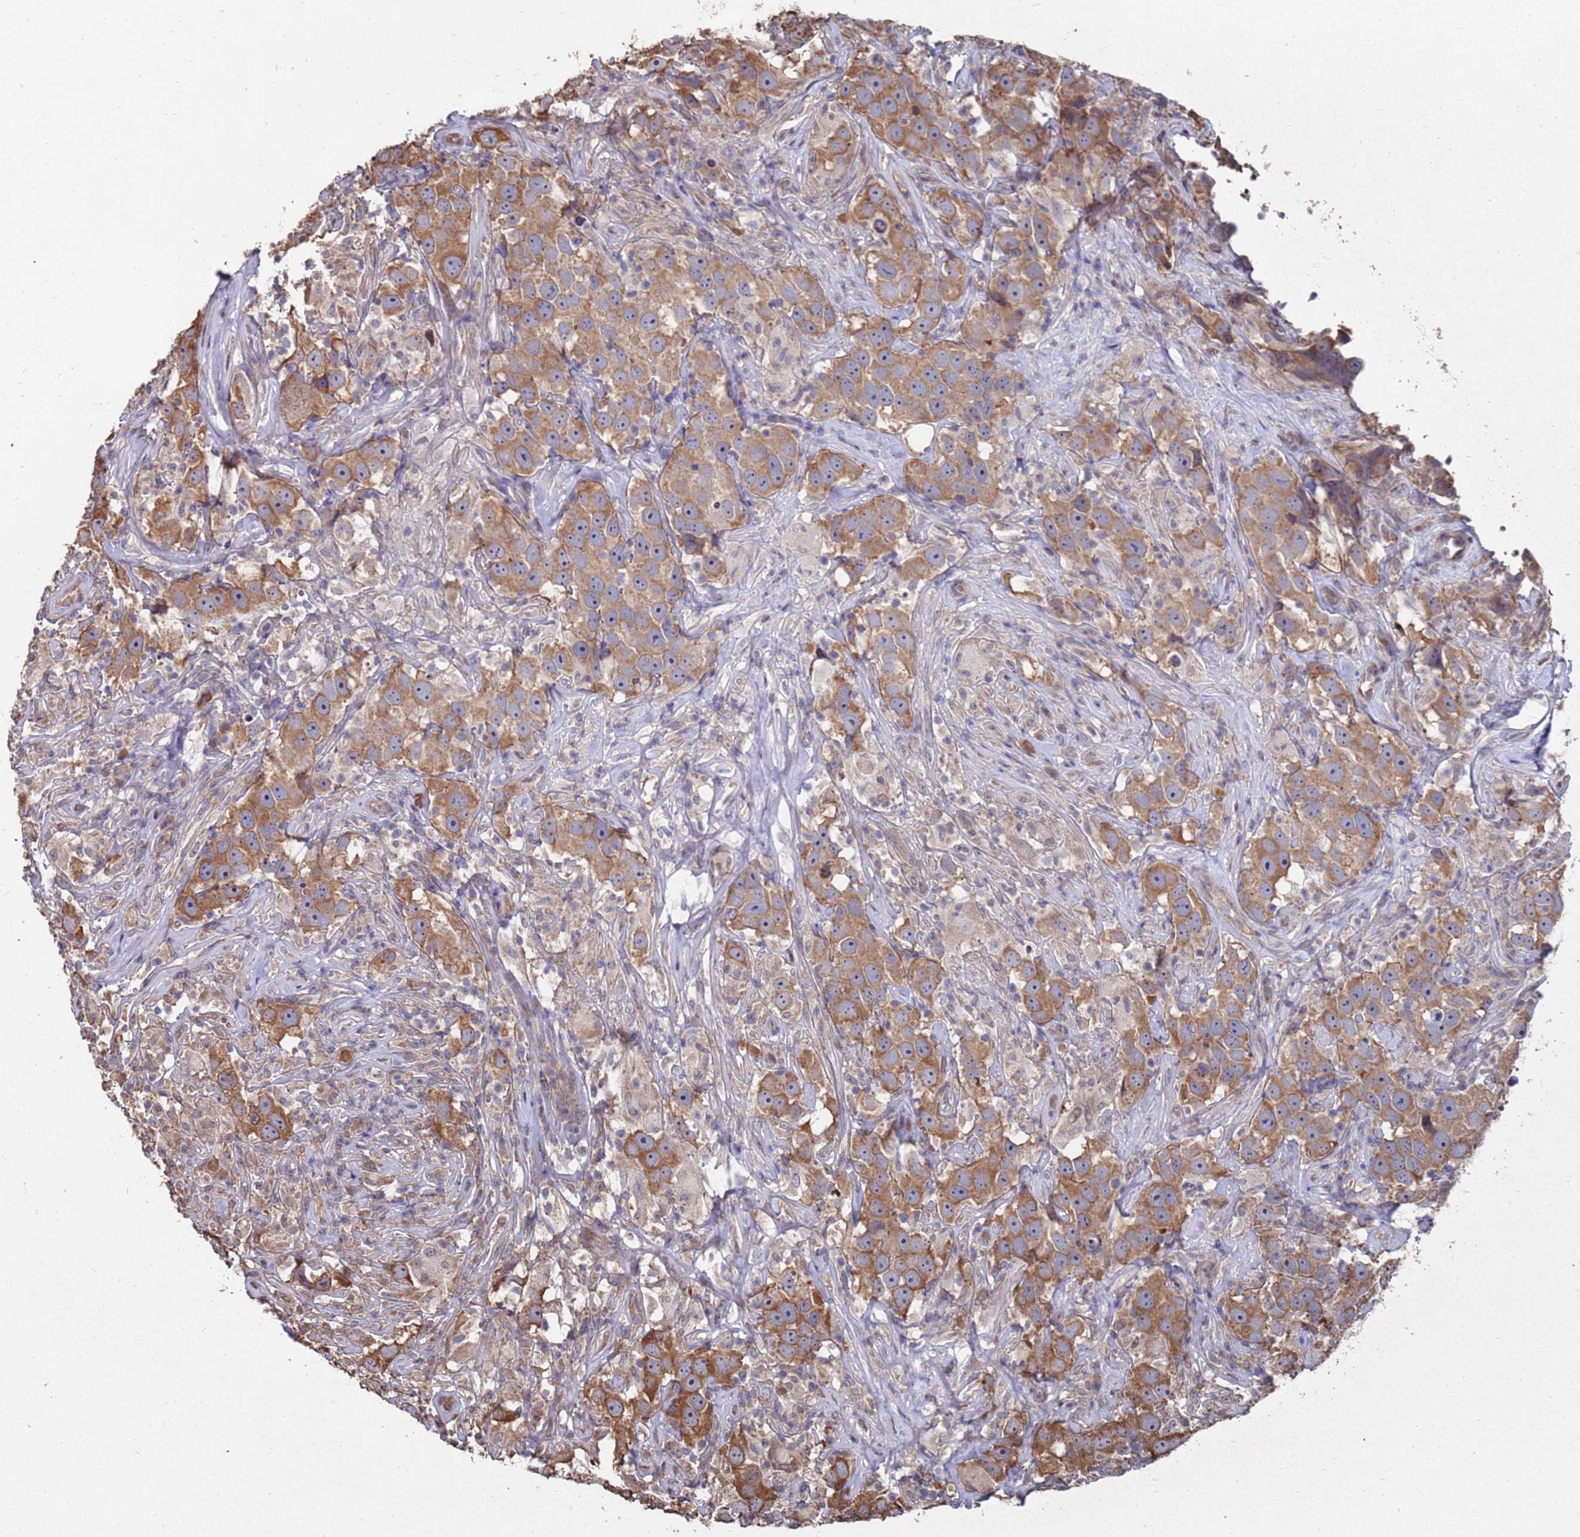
{"staining": {"intensity": "moderate", "quantity": ">75%", "location": "cytoplasmic/membranous"}, "tissue": "testis cancer", "cell_type": "Tumor cells", "image_type": "cancer", "snomed": [{"axis": "morphology", "description": "Seminoma, NOS"}, {"axis": "topography", "description": "Testis"}], "caption": "Immunohistochemistry (IHC) photomicrograph of neoplastic tissue: human testis cancer stained using immunohistochemistry (IHC) reveals medium levels of moderate protein expression localized specifically in the cytoplasmic/membranous of tumor cells, appearing as a cytoplasmic/membranous brown color.", "gene": "CFAP119", "patient": {"sex": "male", "age": 49}}